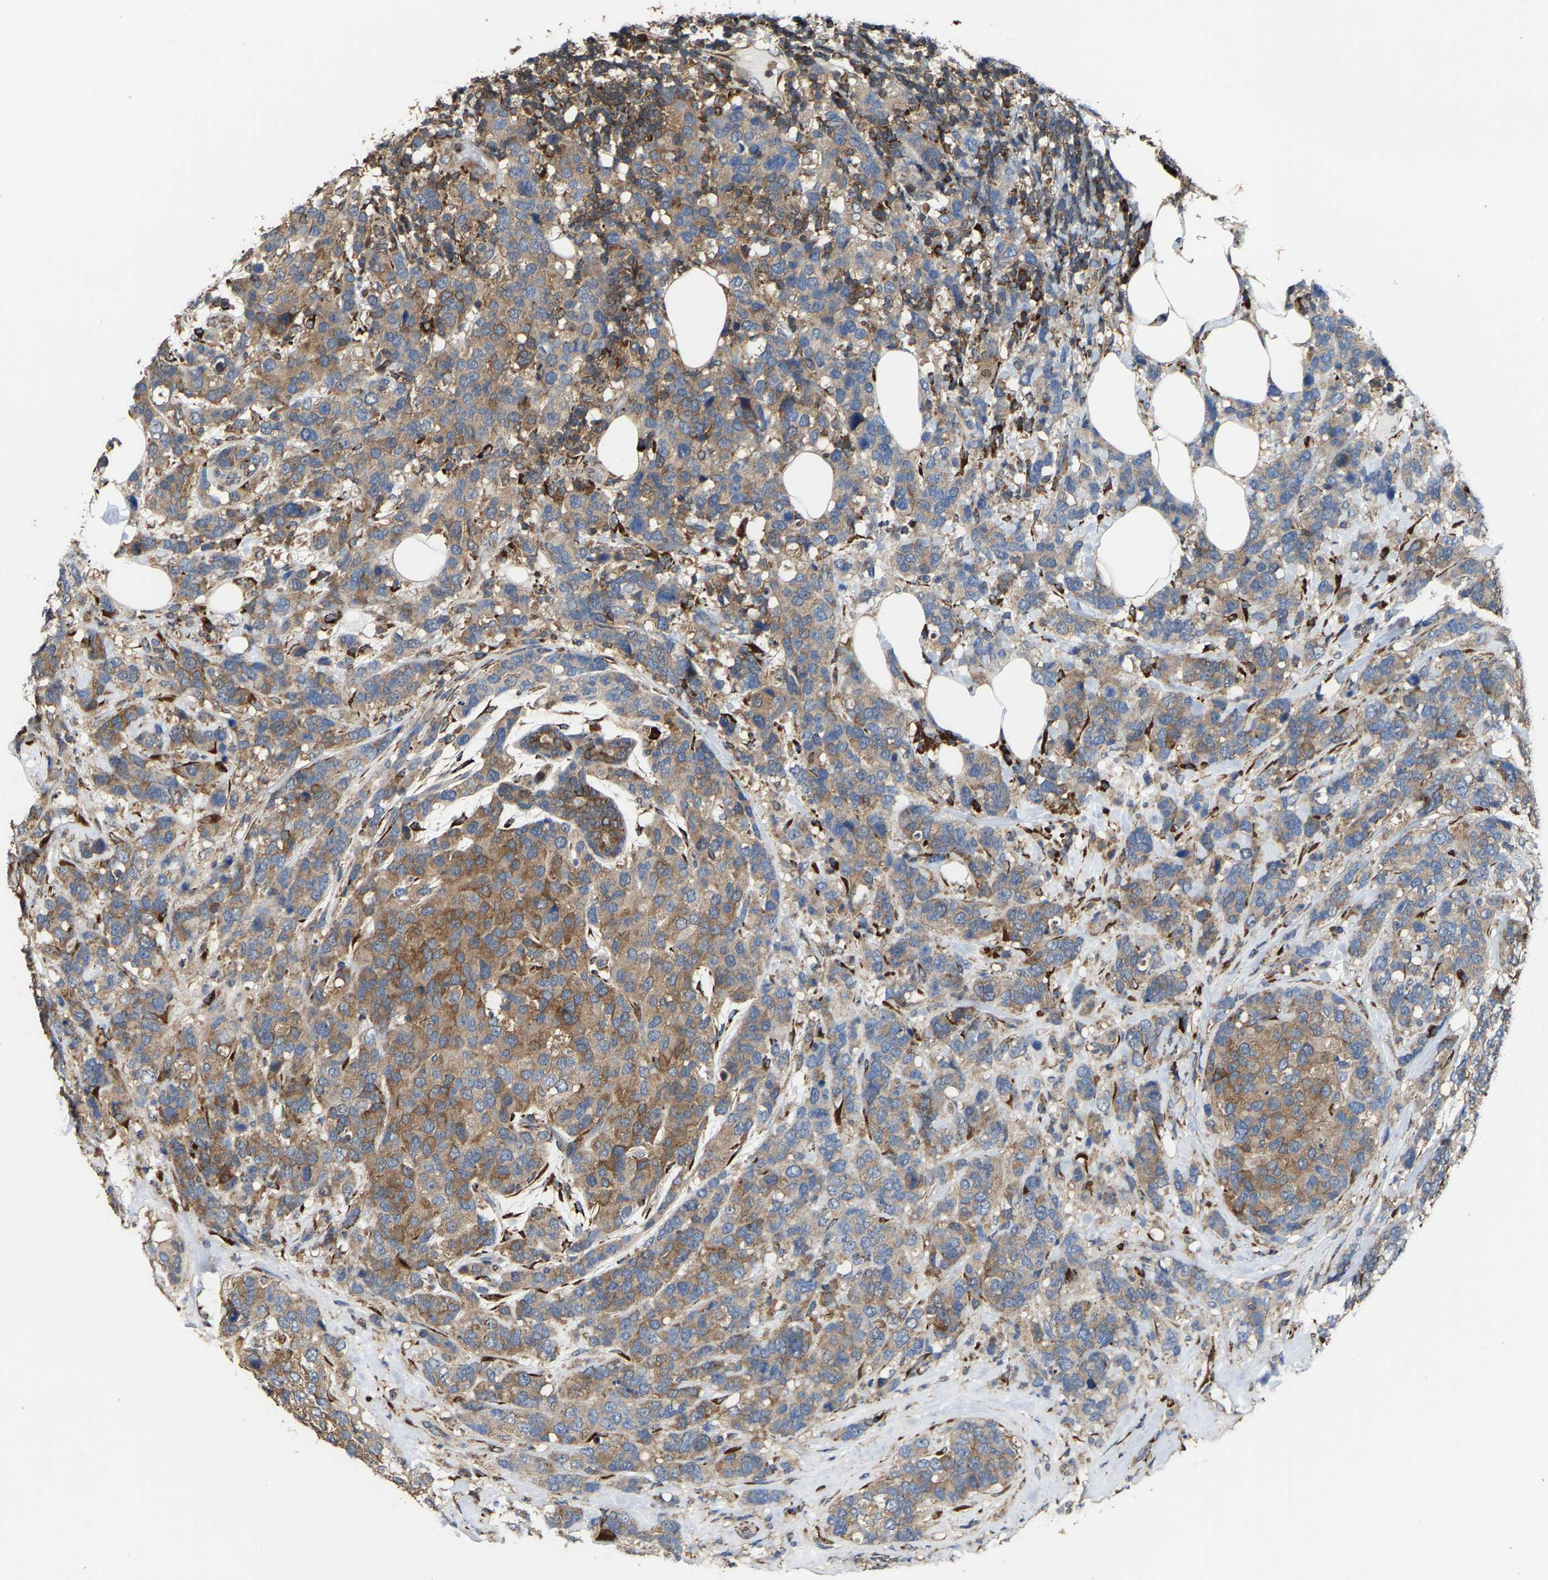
{"staining": {"intensity": "moderate", "quantity": ">75%", "location": "cytoplasmic/membranous"}, "tissue": "breast cancer", "cell_type": "Tumor cells", "image_type": "cancer", "snomed": [{"axis": "morphology", "description": "Lobular carcinoma"}, {"axis": "topography", "description": "Breast"}], "caption": "Lobular carcinoma (breast) stained with DAB immunohistochemistry (IHC) reveals medium levels of moderate cytoplasmic/membranous expression in approximately >75% of tumor cells.", "gene": "FGD3", "patient": {"sex": "female", "age": 59}}